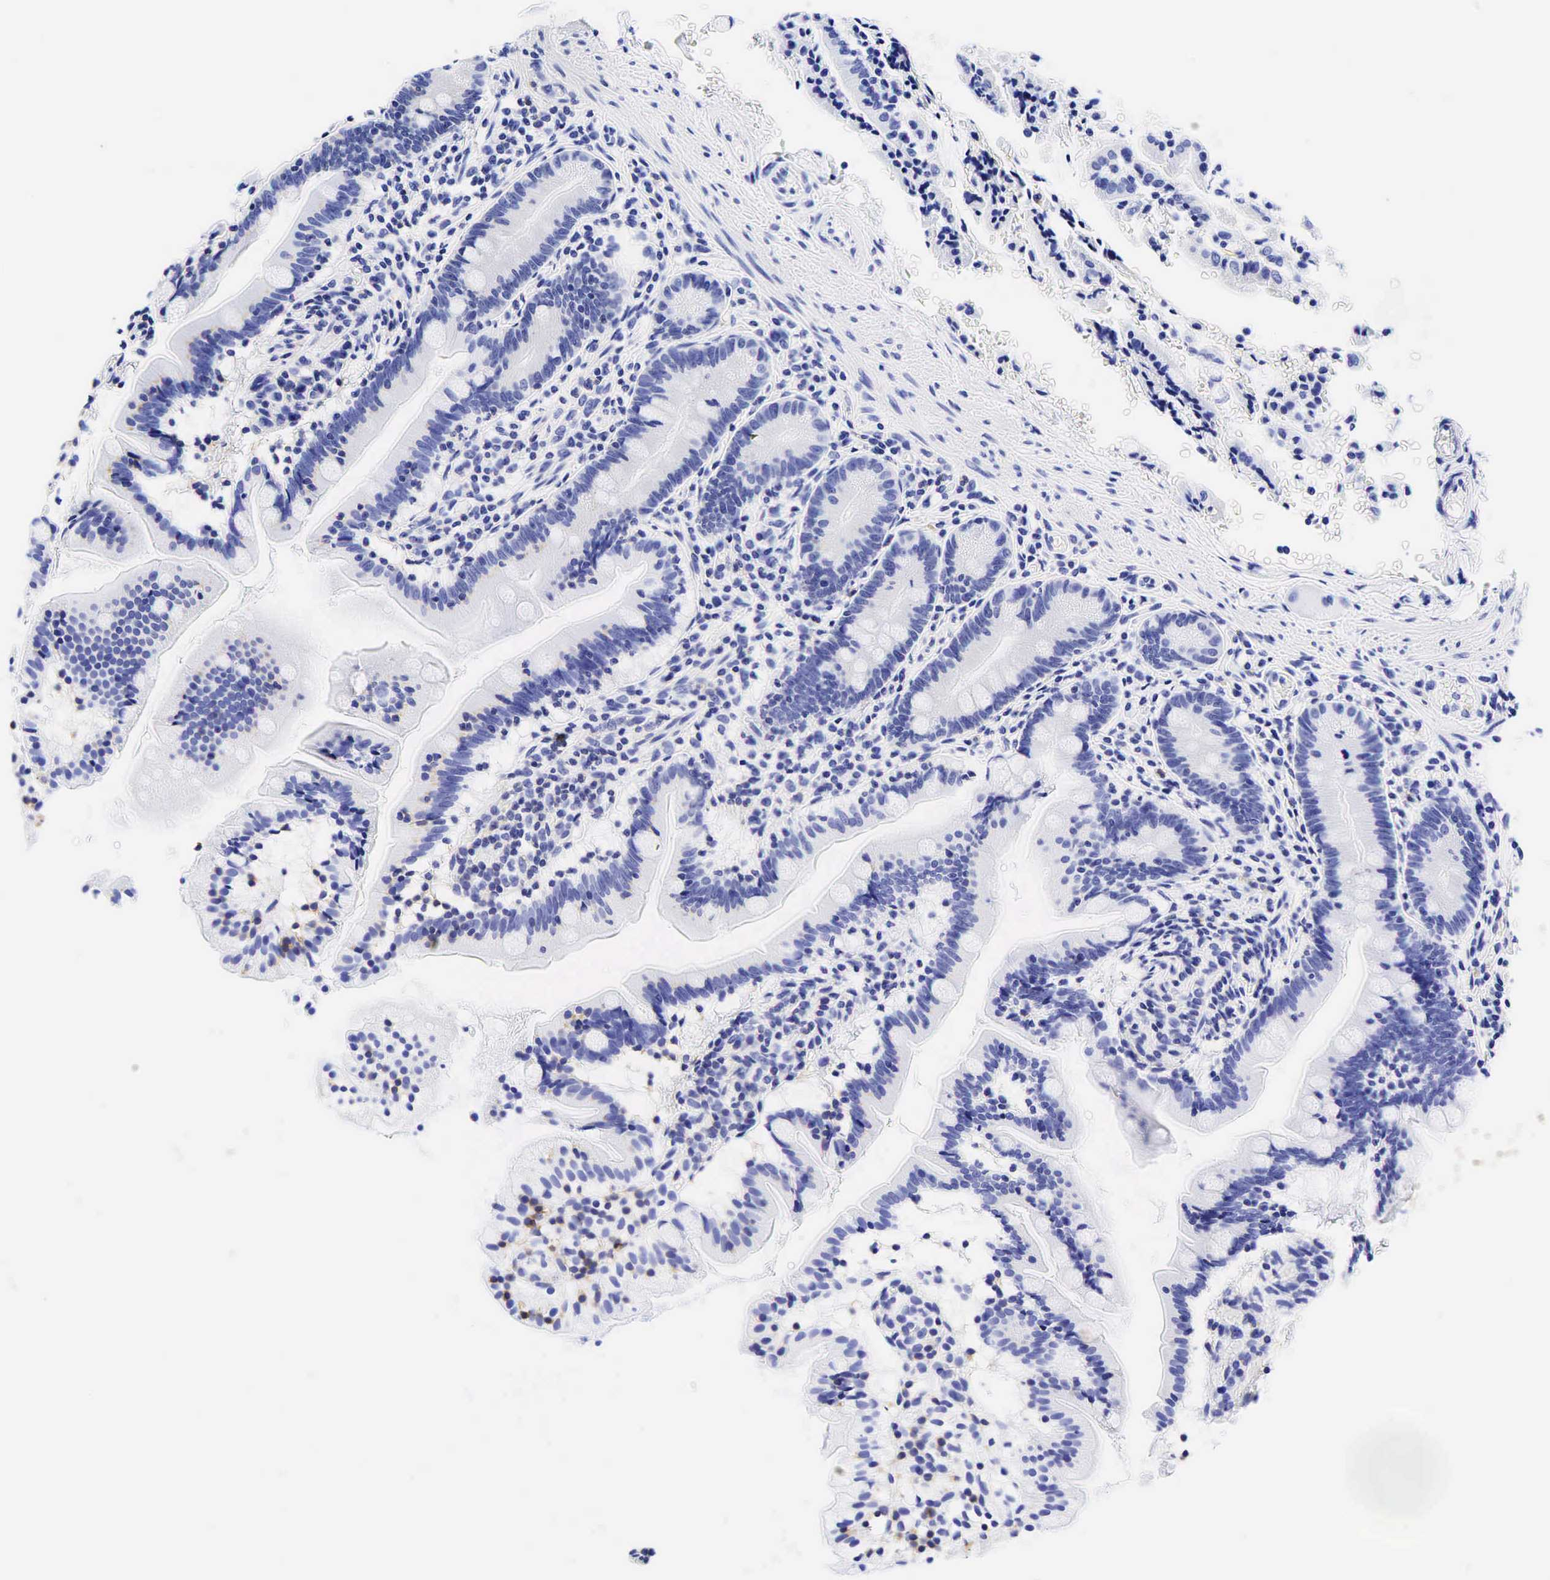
{"staining": {"intensity": "weak", "quantity": "<25%", "location": "cytoplasmic/membranous"}, "tissue": "small intestine", "cell_type": "Glandular cells", "image_type": "normal", "snomed": [{"axis": "morphology", "description": "Normal tissue, NOS"}, {"axis": "topography", "description": "Small intestine"}], "caption": "IHC micrograph of normal small intestine: small intestine stained with DAB (3,3'-diaminobenzidine) demonstrates no significant protein positivity in glandular cells.", "gene": "CD99", "patient": {"sex": "female", "age": 69}}